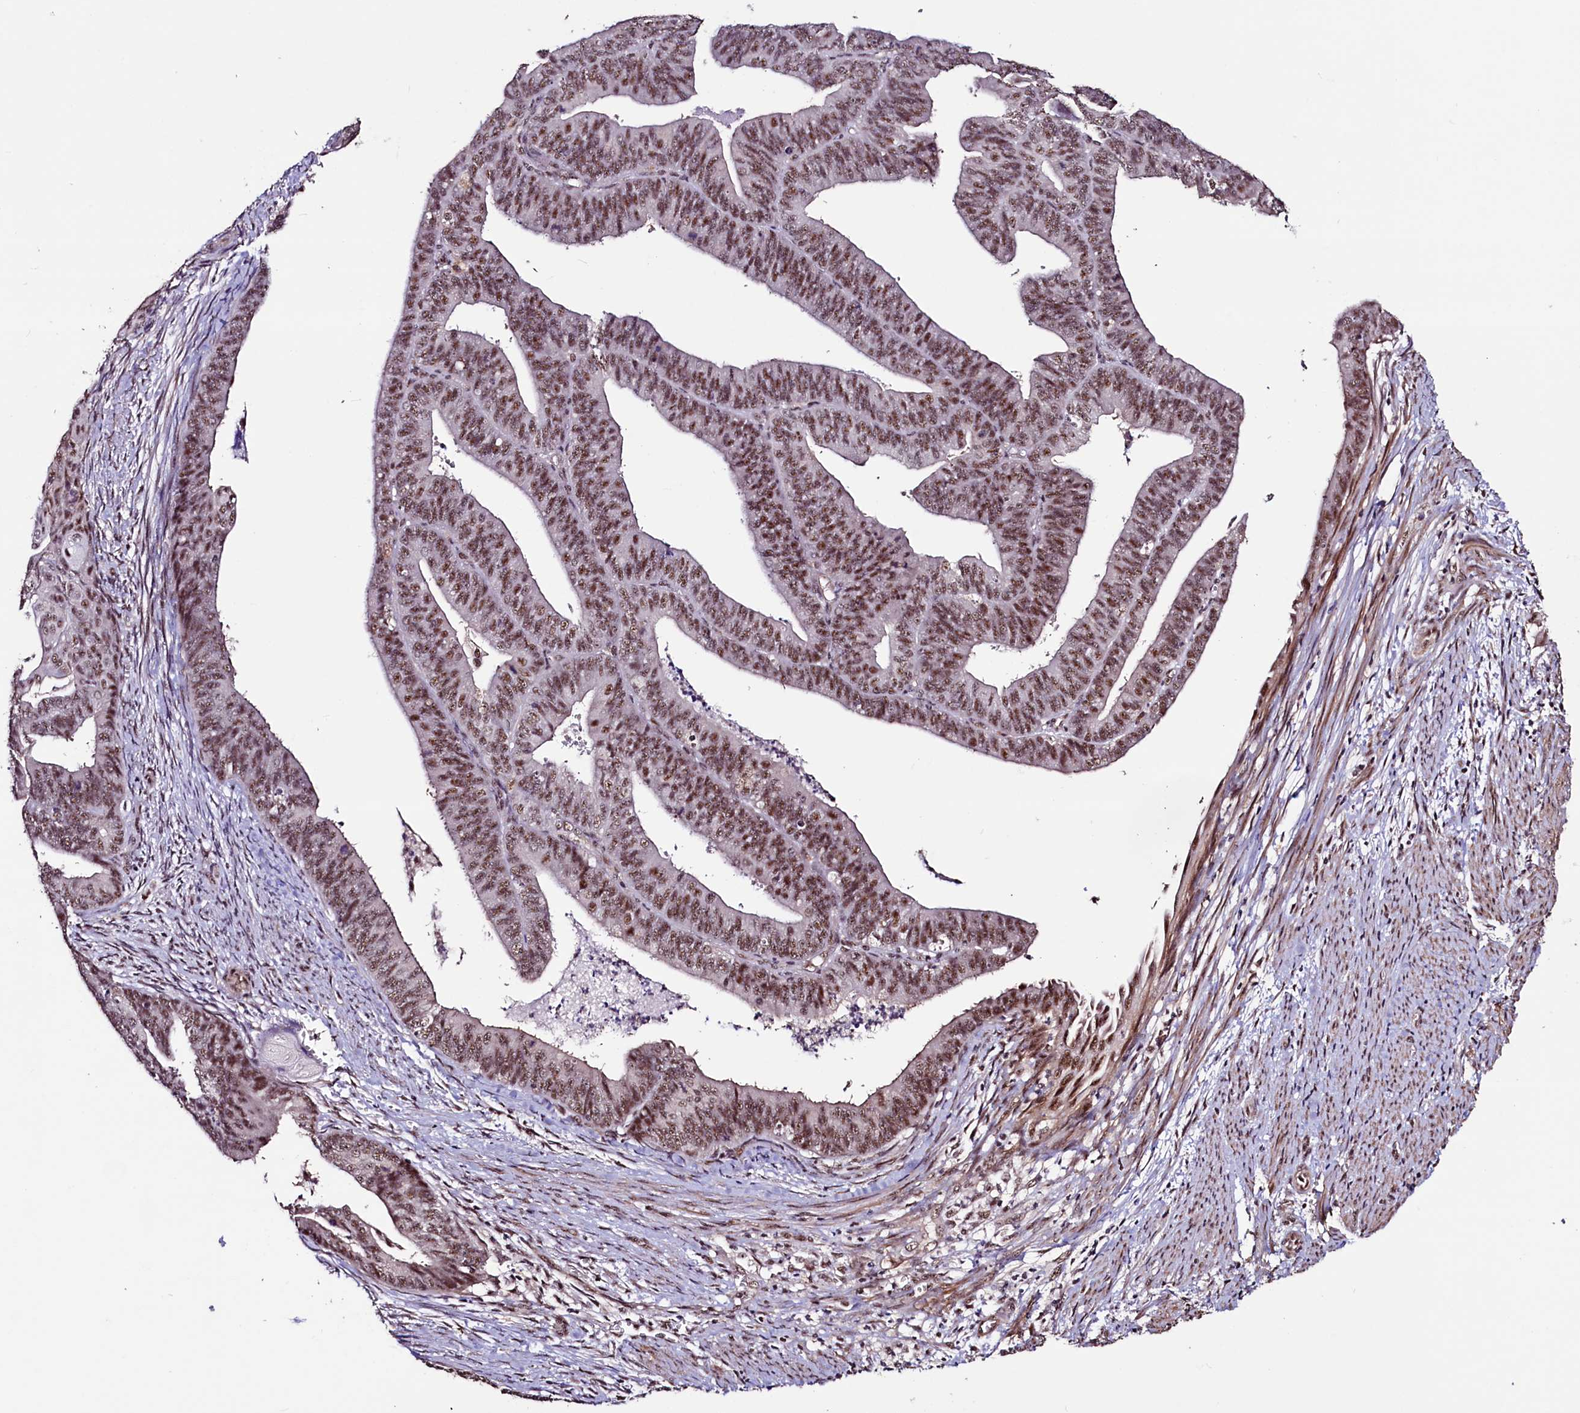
{"staining": {"intensity": "moderate", "quantity": "25%-75%", "location": "nuclear"}, "tissue": "endometrial cancer", "cell_type": "Tumor cells", "image_type": "cancer", "snomed": [{"axis": "morphology", "description": "Adenocarcinoma, NOS"}, {"axis": "topography", "description": "Endometrium"}], "caption": "IHC of endometrial adenocarcinoma reveals medium levels of moderate nuclear staining in about 25%-75% of tumor cells.", "gene": "SFSWAP", "patient": {"sex": "female", "age": 73}}